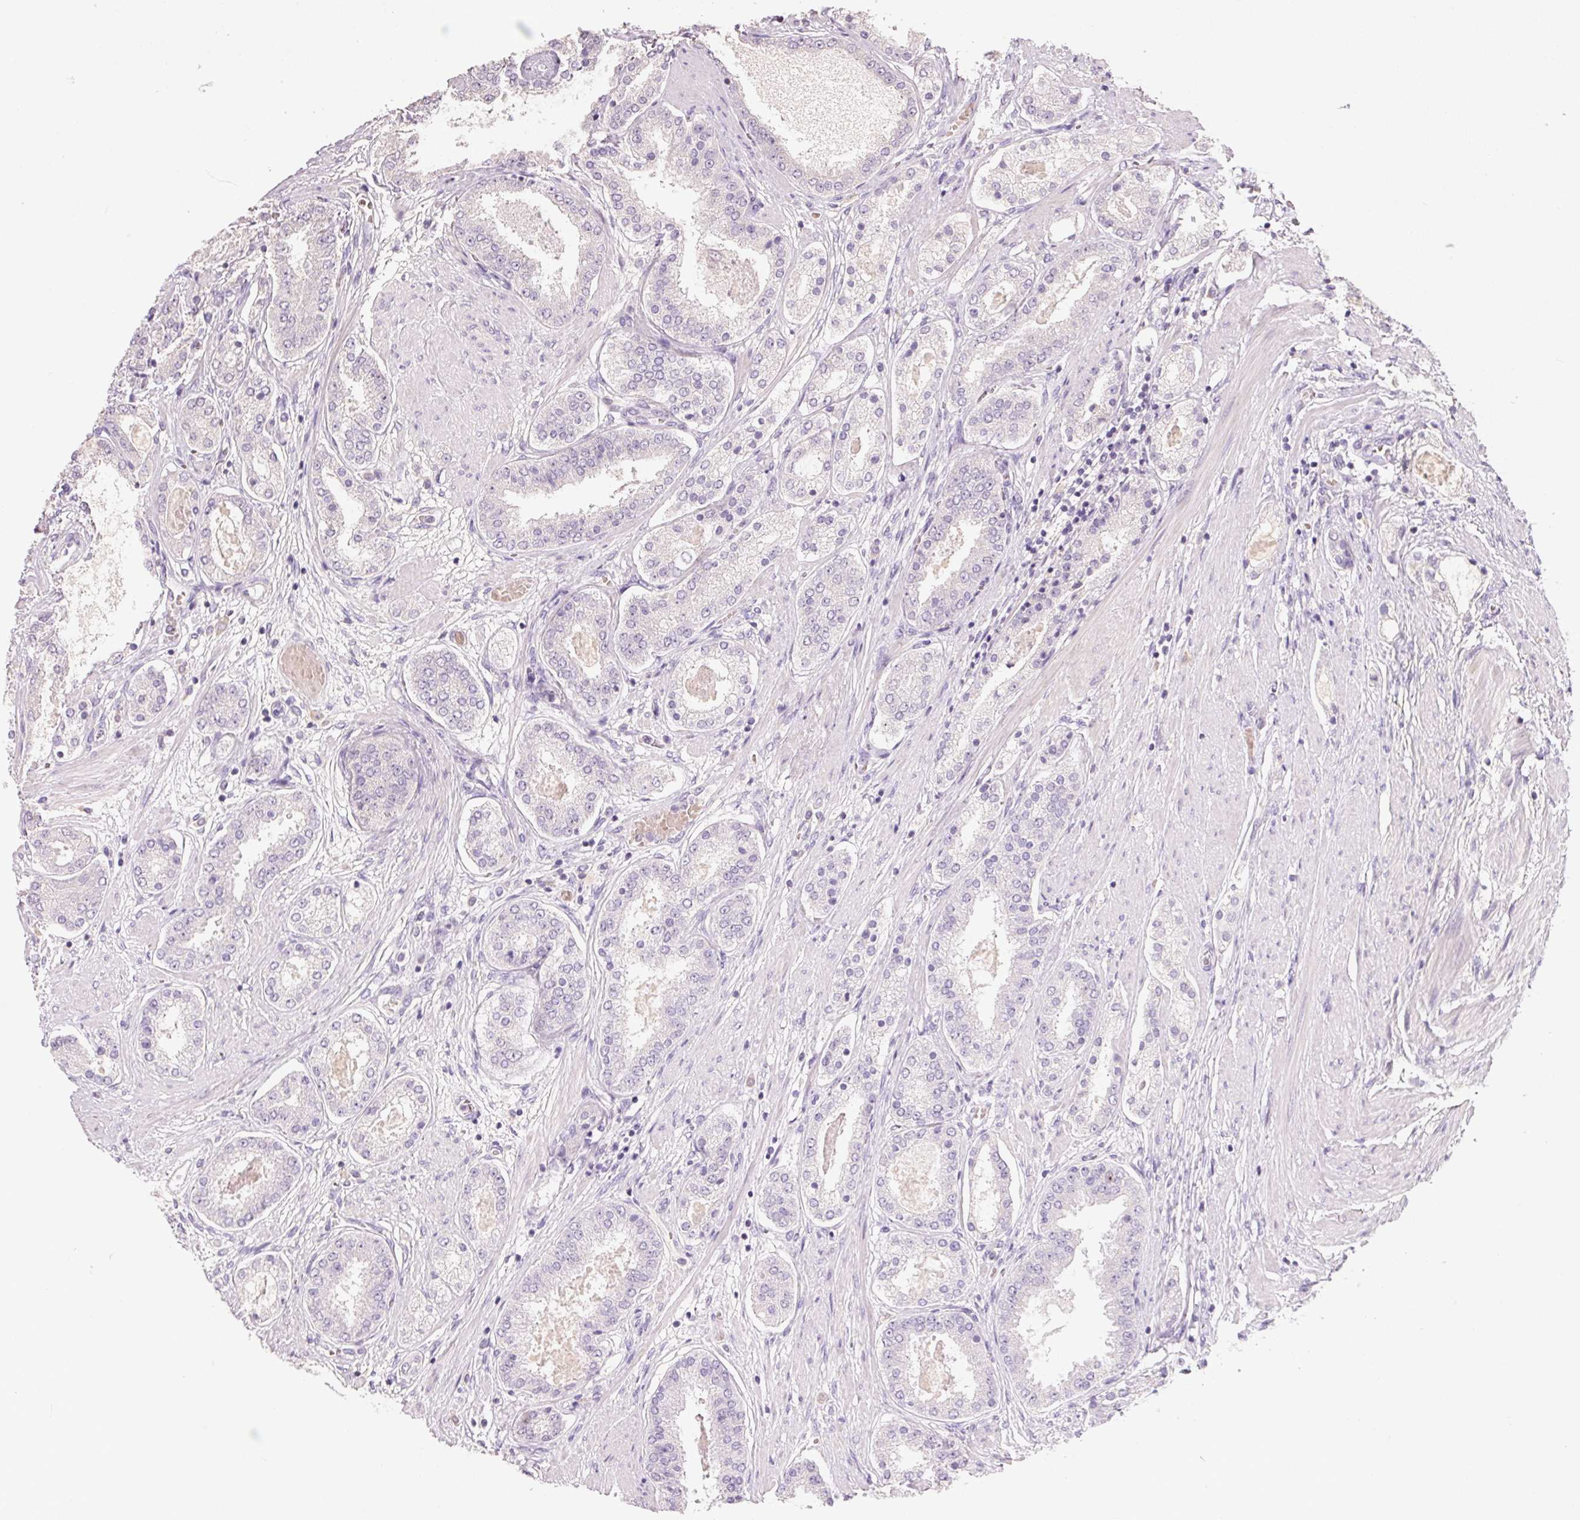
{"staining": {"intensity": "negative", "quantity": "none", "location": "none"}, "tissue": "prostate cancer", "cell_type": "Tumor cells", "image_type": "cancer", "snomed": [{"axis": "morphology", "description": "Adenocarcinoma, High grade"}, {"axis": "topography", "description": "Prostate"}], "caption": "Immunohistochemistry (IHC) photomicrograph of neoplastic tissue: prostate adenocarcinoma (high-grade) stained with DAB demonstrates no significant protein positivity in tumor cells.", "gene": "HSD17B1", "patient": {"sex": "male", "age": 63}}